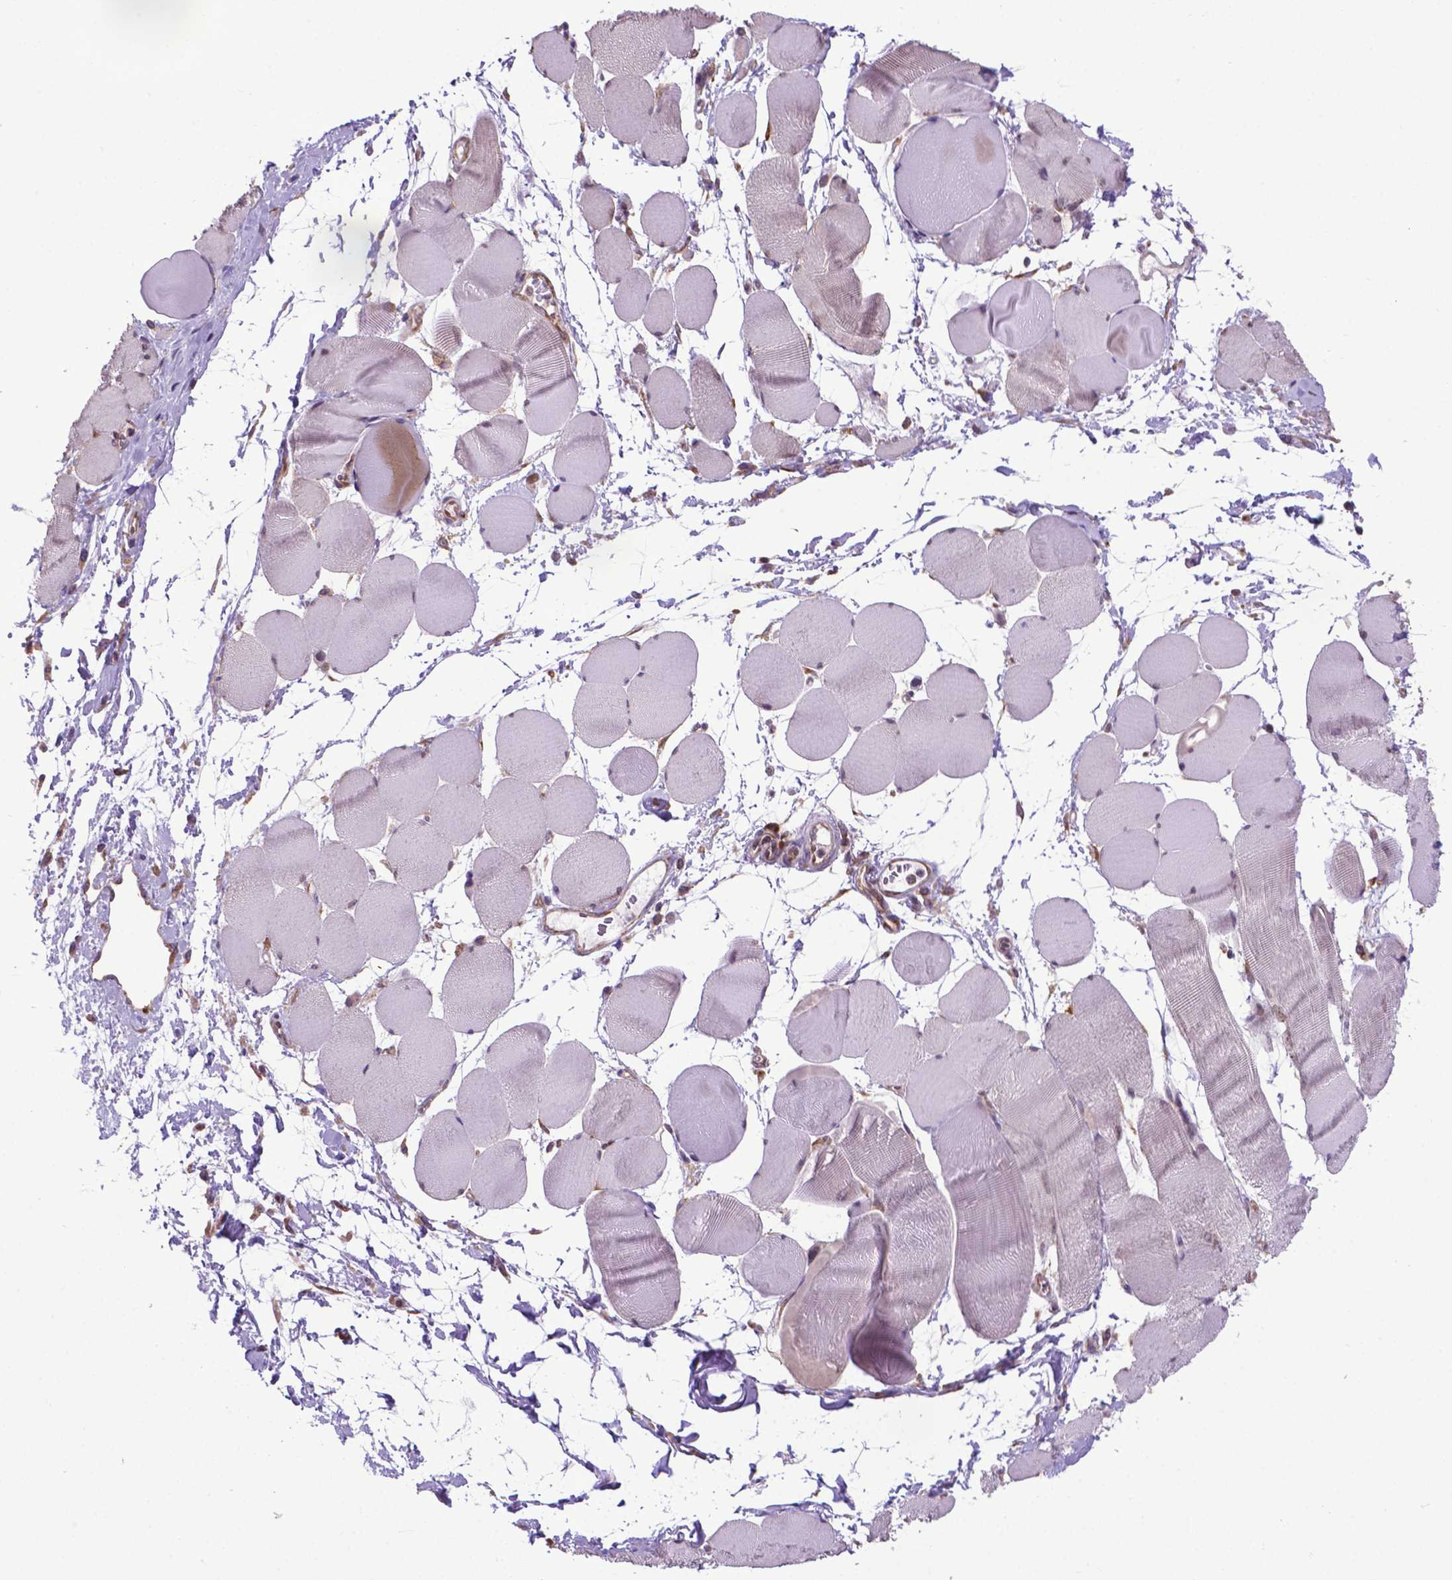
{"staining": {"intensity": "negative", "quantity": "none", "location": "none"}, "tissue": "skeletal muscle", "cell_type": "Myocytes", "image_type": "normal", "snomed": [{"axis": "morphology", "description": "Normal tissue, NOS"}, {"axis": "topography", "description": "Skeletal muscle"}], "caption": "Human skeletal muscle stained for a protein using immunohistochemistry reveals no staining in myocytes.", "gene": "ENSG00000269590", "patient": {"sex": "female", "age": 75}}